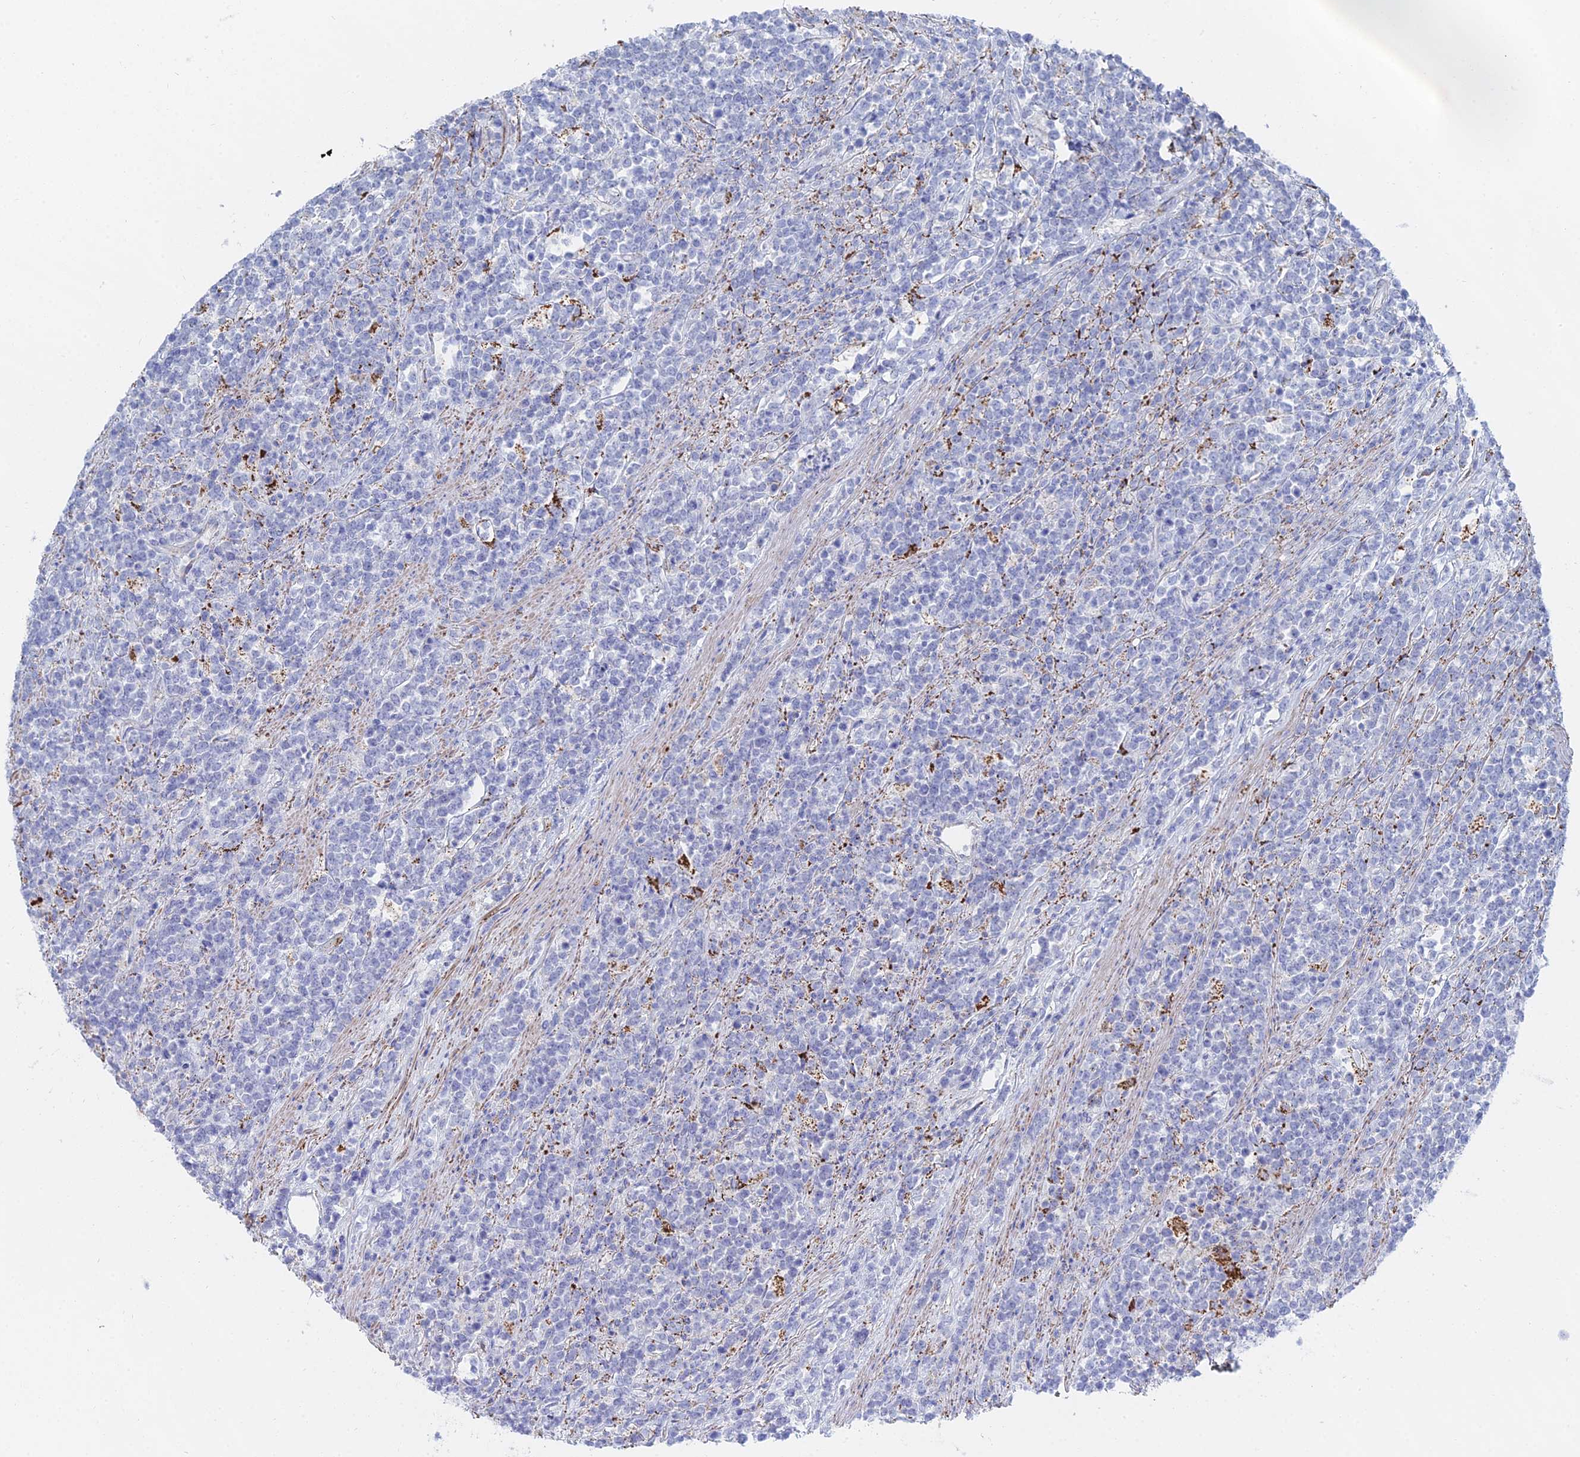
{"staining": {"intensity": "negative", "quantity": "none", "location": "none"}, "tissue": "lymphoma", "cell_type": "Tumor cells", "image_type": "cancer", "snomed": [{"axis": "morphology", "description": "Malignant lymphoma, non-Hodgkin's type, High grade"}, {"axis": "topography", "description": "Small intestine"}], "caption": "Tumor cells show no significant protein staining in high-grade malignant lymphoma, non-Hodgkin's type.", "gene": "DHX34", "patient": {"sex": "male", "age": 8}}